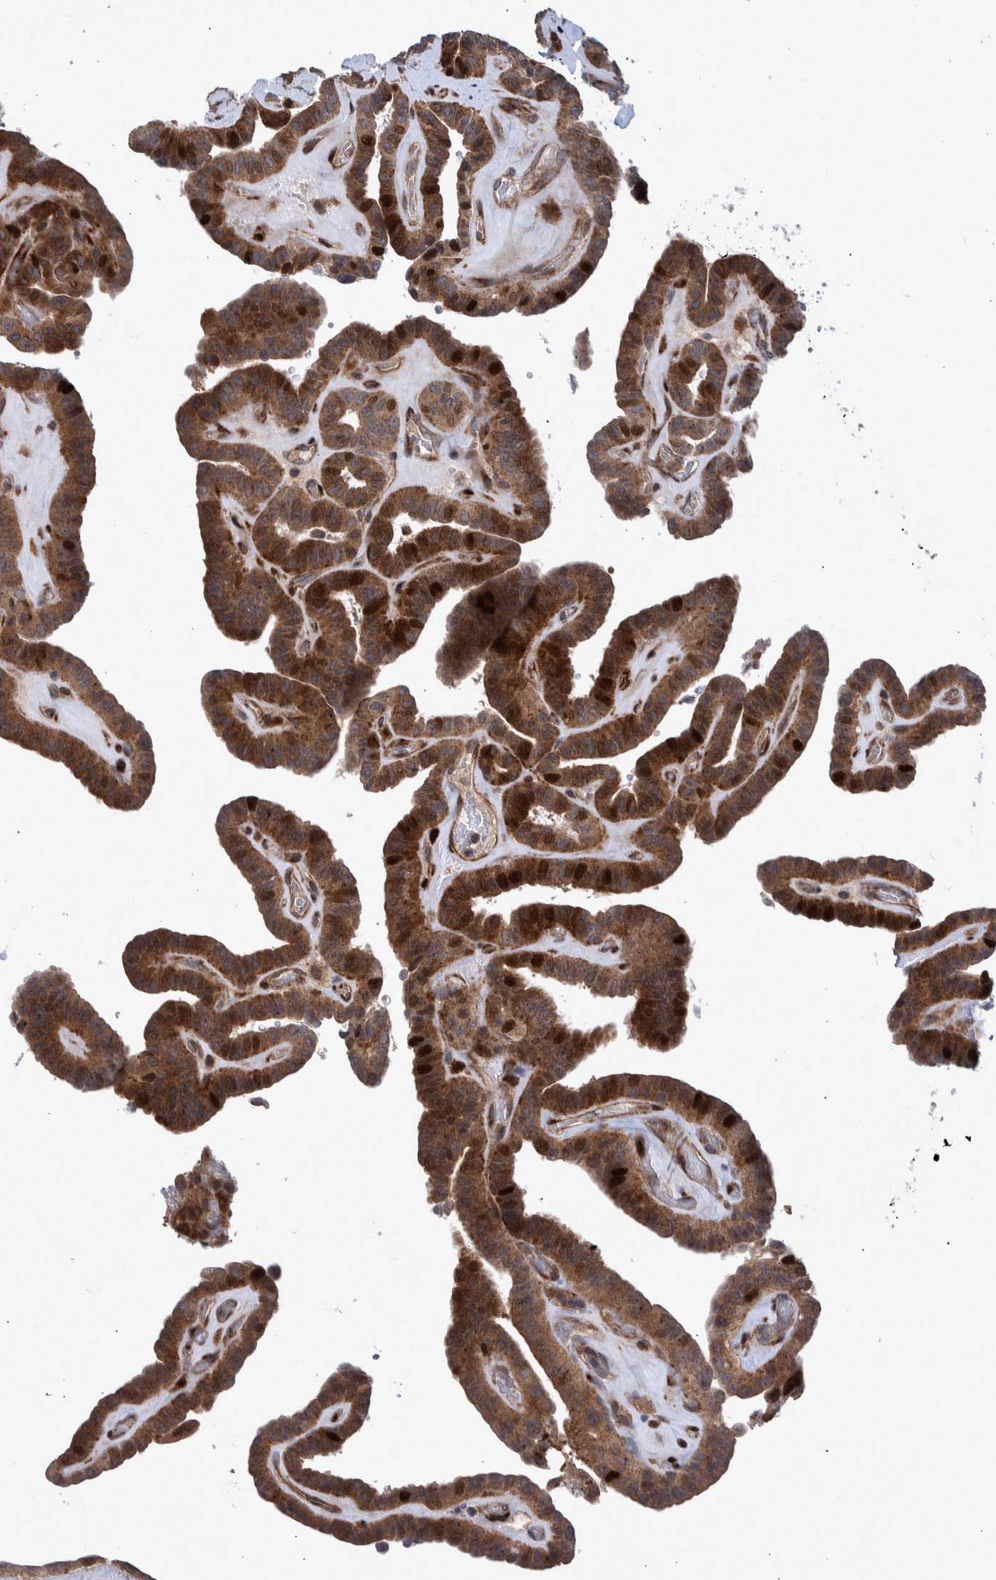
{"staining": {"intensity": "strong", "quantity": ">75%", "location": "cytoplasmic/membranous,nuclear"}, "tissue": "thyroid cancer", "cell_type": "Tumor cells", "image_type": "cancer", "snomed": [{"axis": "morphology", "description": "Papillary adenocarcinoma, NOS"}, {"axis": "topography", "description": "Thyroid gland"}], "caption": "Immunohistochemistry micrograph of thyroid cancer stained for a protein (brown), which shows high levels of strong cytoplasmic/membranous and nuclear positivity in about >75% of tumor cells.", "gene": "SHISA6", "patient": {"sex": "male", "age": 77}}